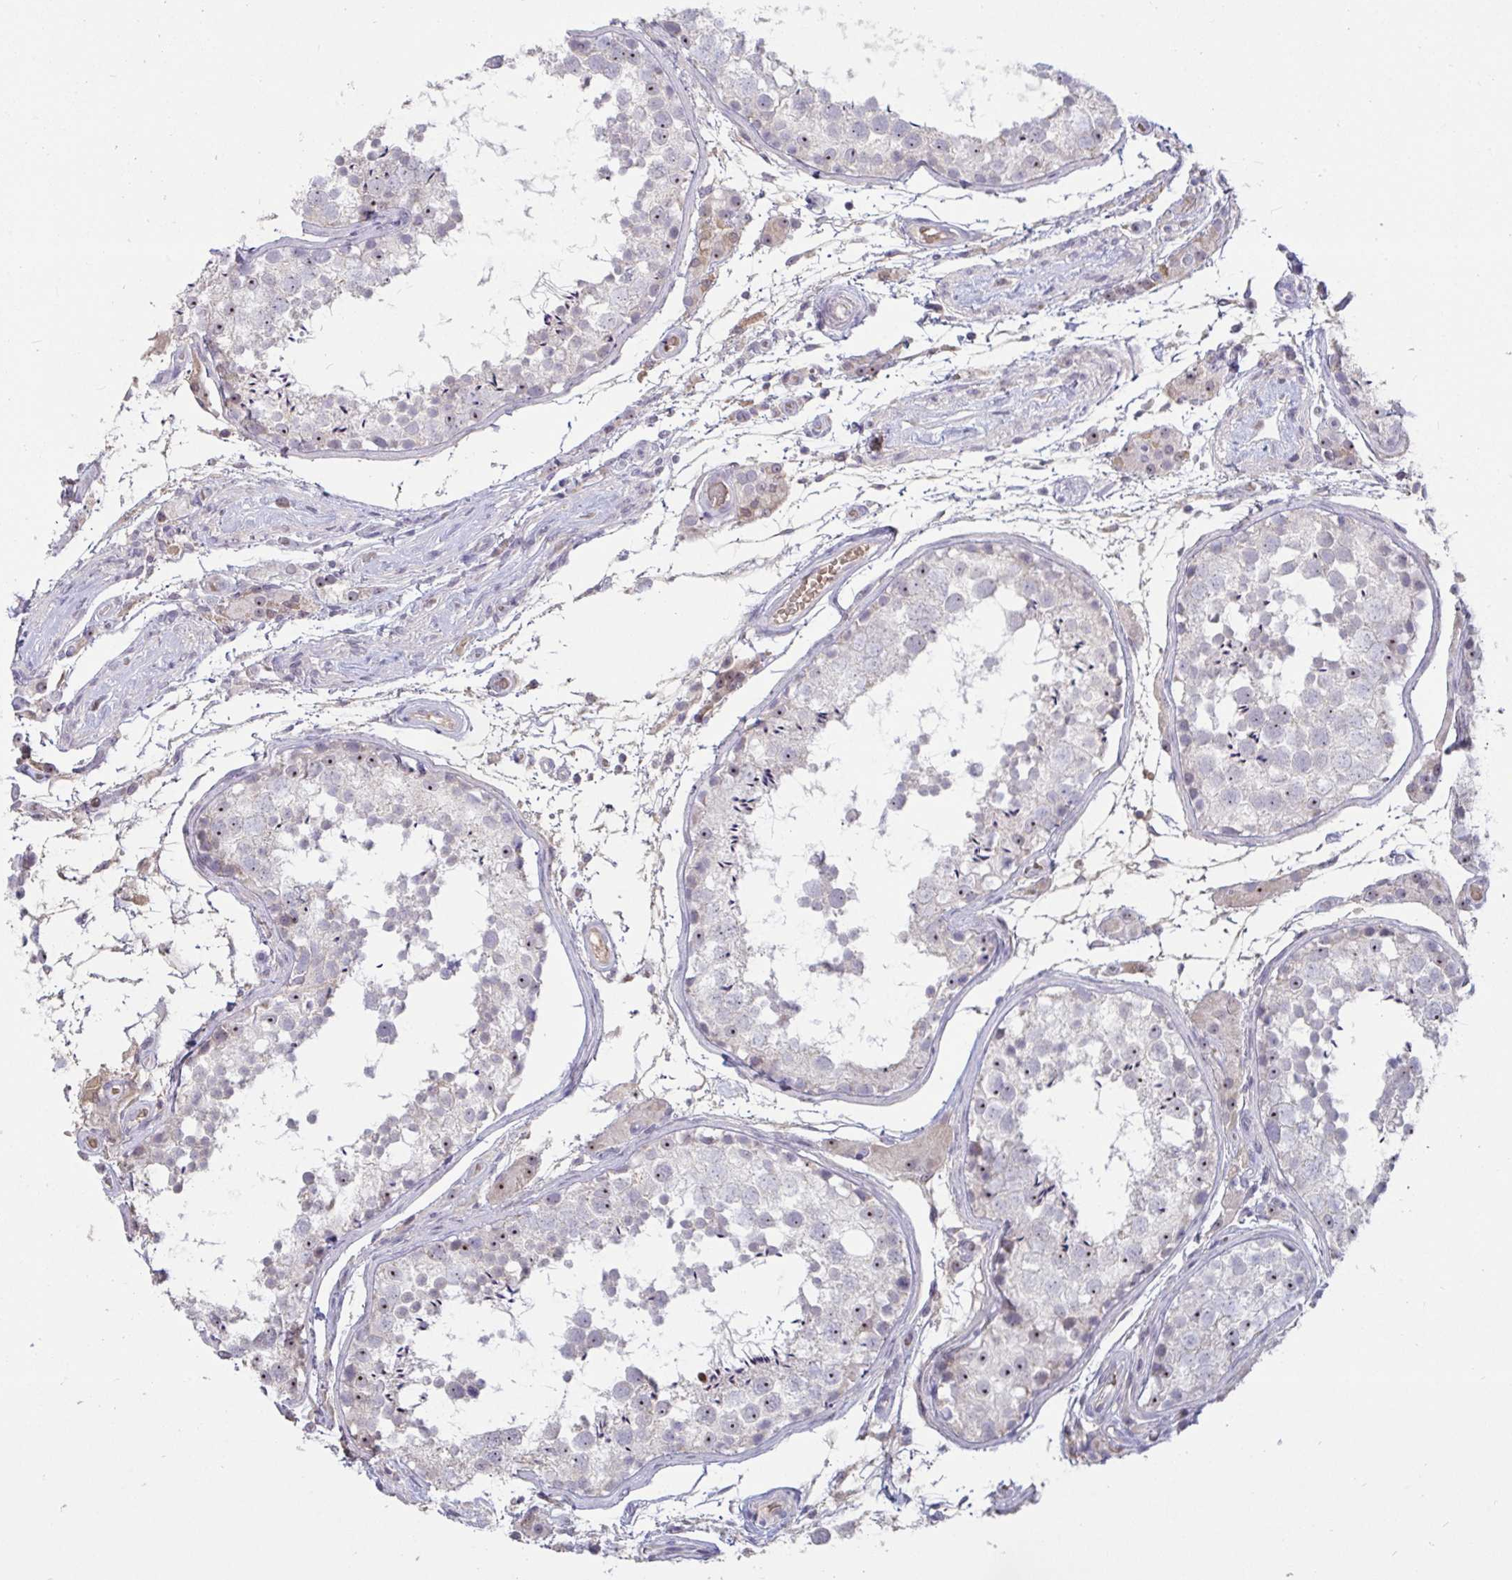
{"staining": {"intensity": "moderate", "quantity": "<25%", "location": "nuclear"}, "tissue": "testis", "cell_type": "Cells in seminiferous ducts", "image_type": "normal", "snomed": [{"axis": "morphology", "description": "Normal tissue, NOS"}, {"axis": "morphology", "description": "Seminoma, NOS"}, {"axis": "topography", "description": "Testis"}], "caption": "Testis stained with immunohistochemistry (IHC) displays moderate nuclear expression in approximately <25% of cells in seminiferous ducts. Immunohistochemistry (ihc) stains the protein of interest in brown and the nuclei are stained blue.", "gene": "MYC", "patient": {"sex": "male", "age": 29}}